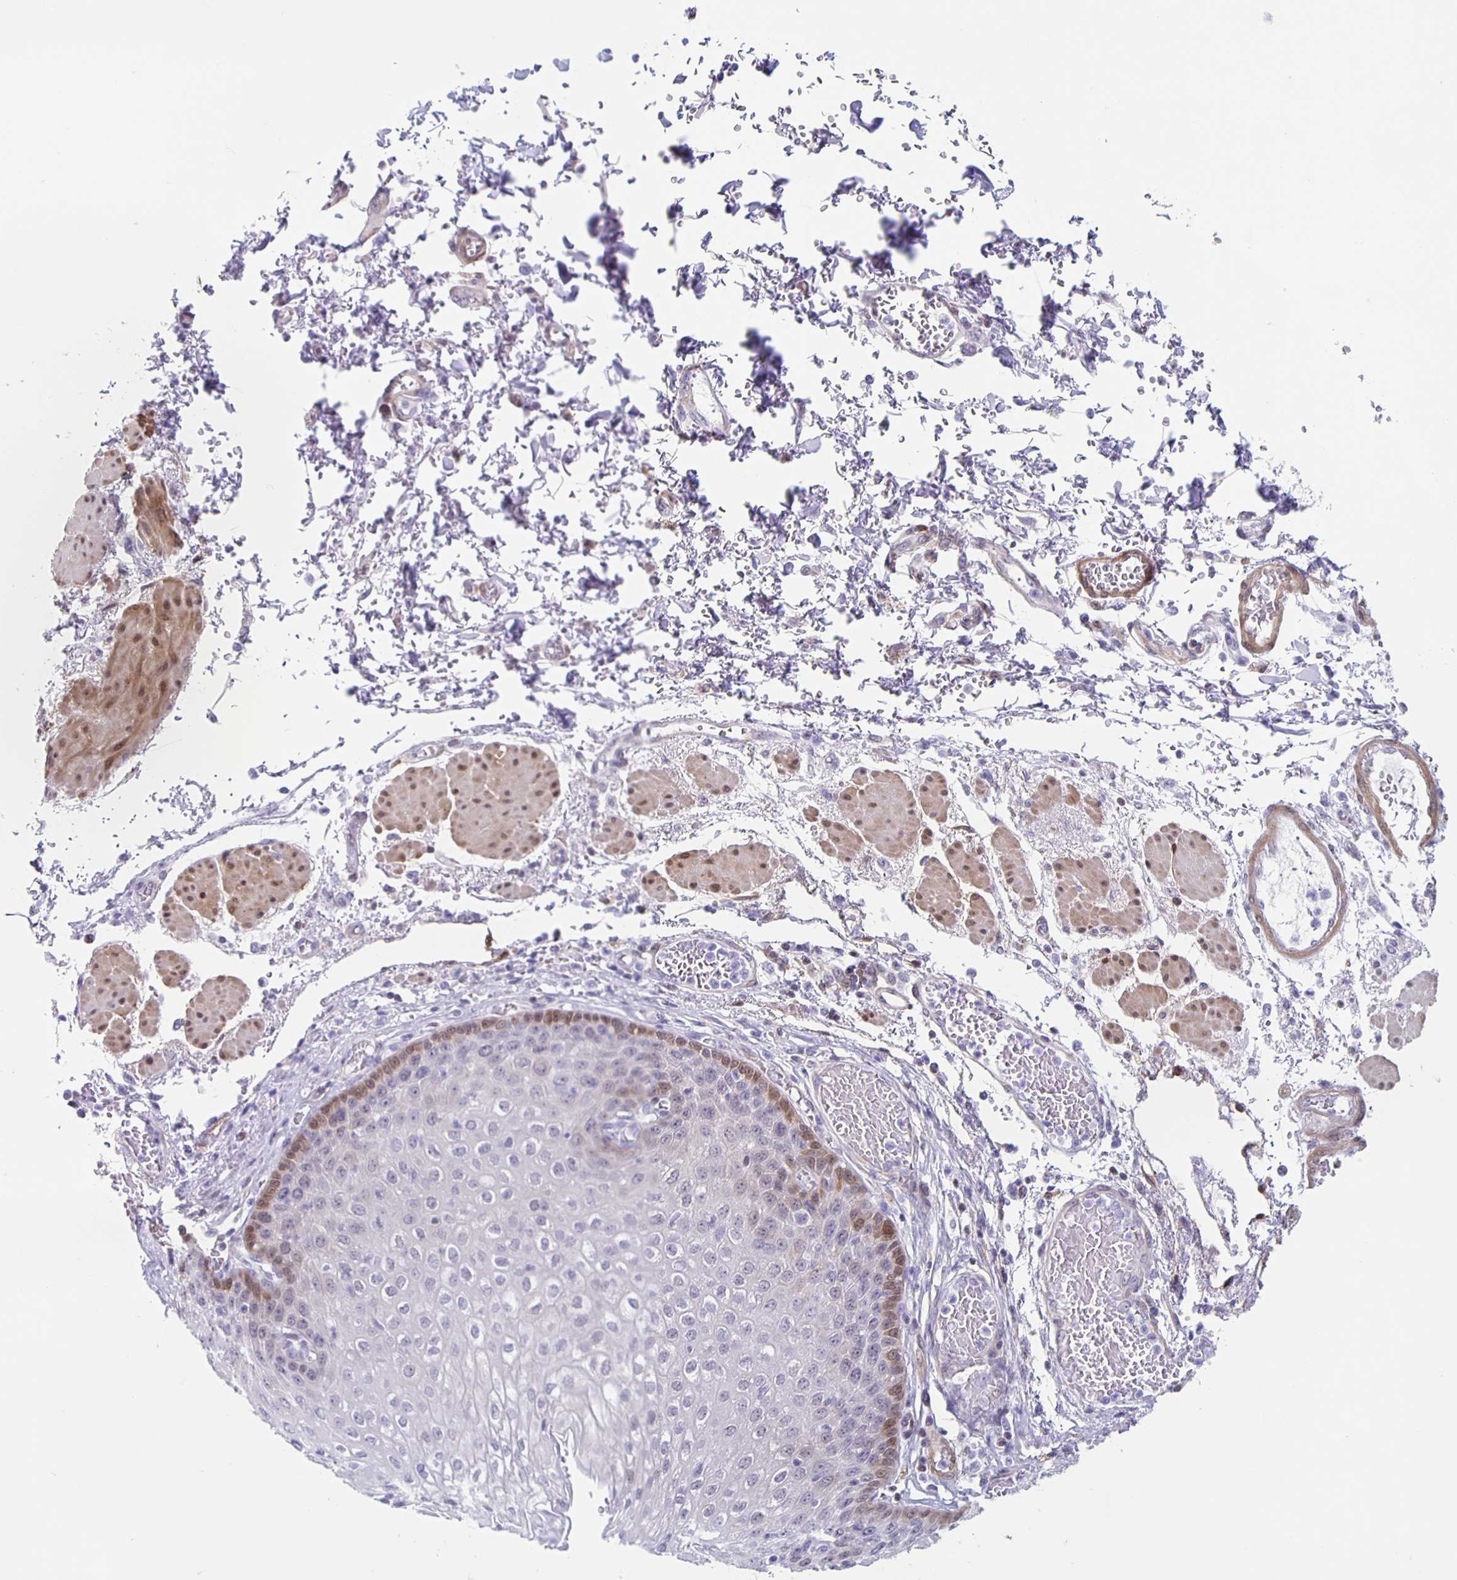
{"staining": {"intensity": "moderate", "quantity": "<25%", "location": "cytoplasmic/membranous,nuclear"}, "tissue": "esophagus", "cell_type": "Squamous epithelial cells", "image_type": "normal", "snomed": [{"axis": "morphology", "description": "Normal tissue, NOS"}, {"axis": "morphology", "description": "Adenocarcinoma, NOS"}, {"axis": "topography", "description": "Esophagus"}], "caption": "The image demonstrates immunohistochemical staining of normal esophagus. There is moderate cytoplasmic/membranous,nuclear expression is identified in about <25% of squamous epithelial cells.", "gene": "TPPP", "patient": {"sex": "male", "age": 81}}